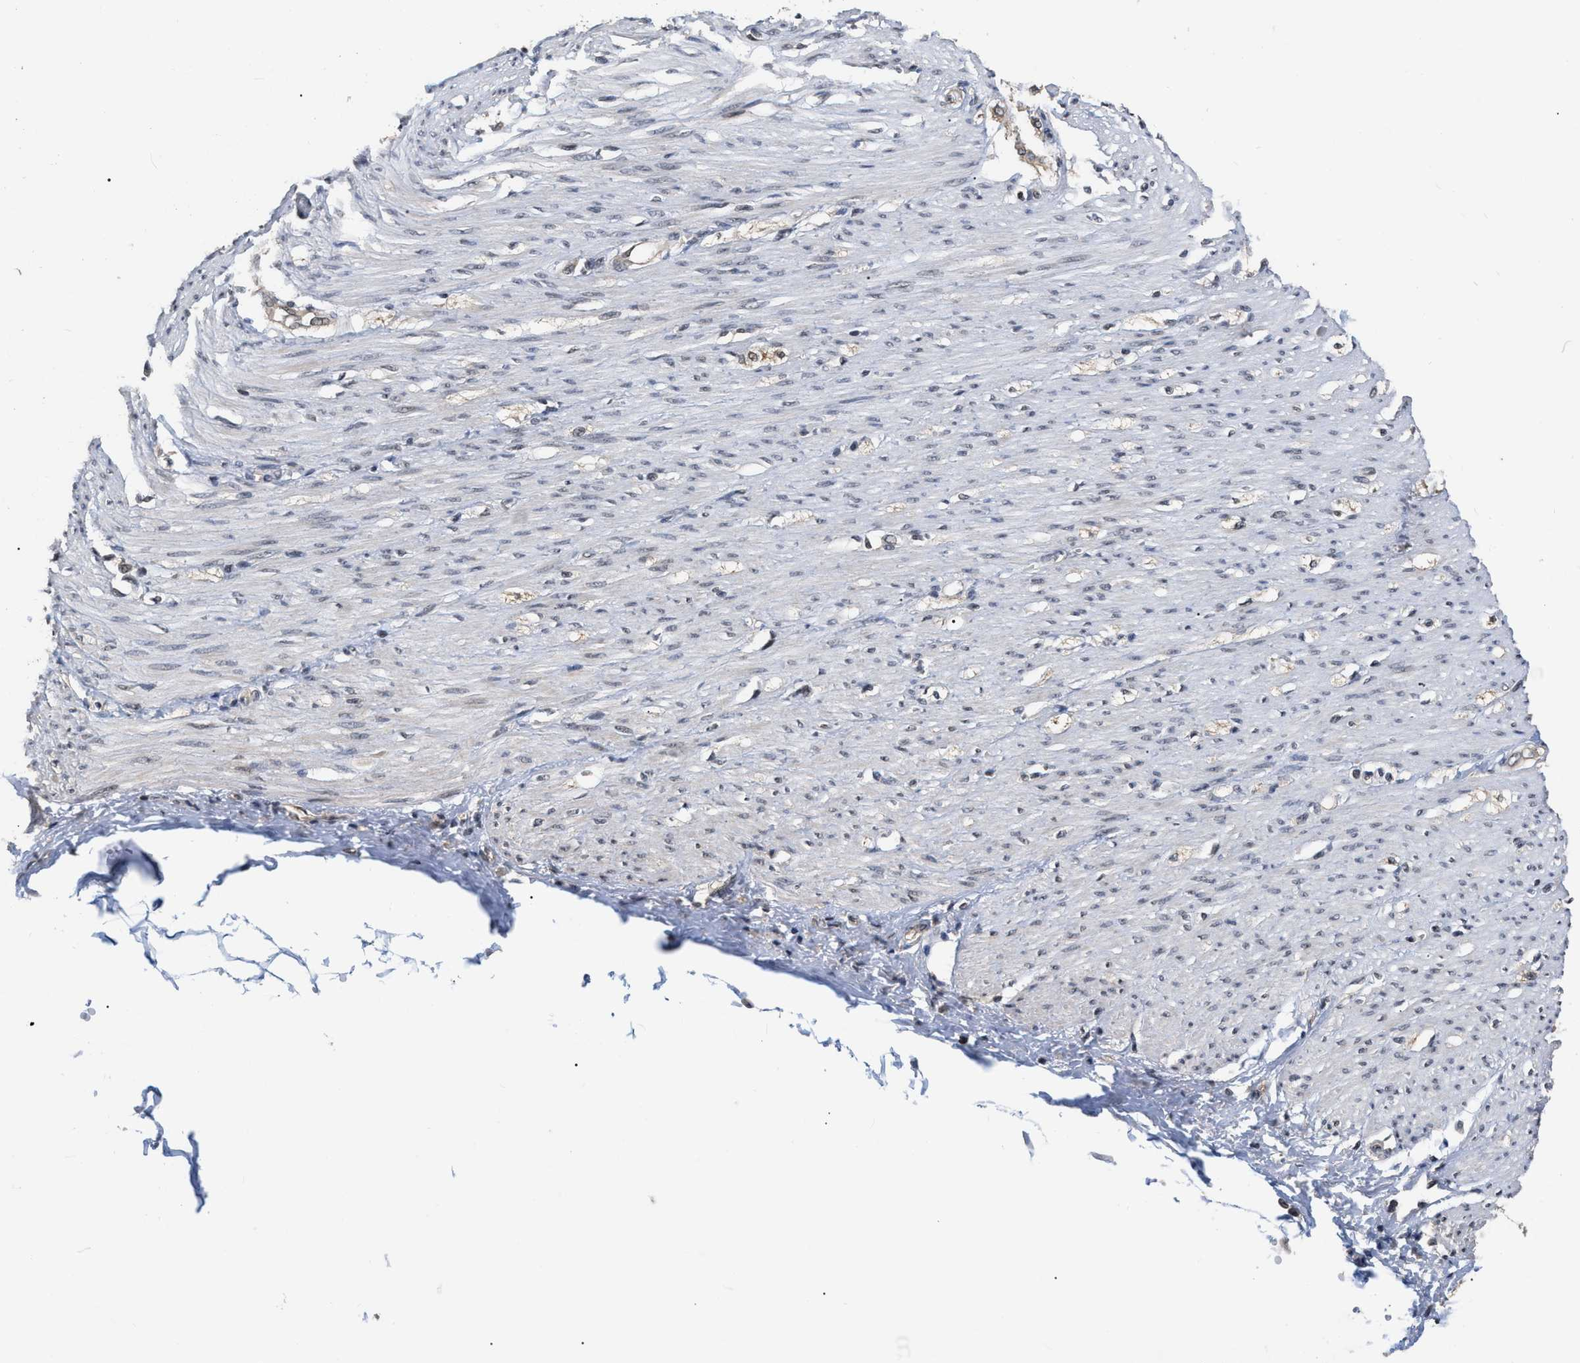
{"staining": {"intensity": "negative", "quantity": "none", "location": "none"}, "tissue": "adipose tissue", "cell_type": "Adipocytes", "image_type": "normal", "snomed": [{"axis": "morphology", "description": "Normal tissue, NOS"}, {"axis": "morphology", "description": "Adenocarcinoma, NOS"}, {"axis": "topography", "description": "Colon"}, {"axis": "topography", "description": "Peripheral nerve tissue"}], "caption": "High magnification brightfield microscopy of unremarkable adipose tissue stained with DAB (brown) and counterstained with hematoxylin (blue): adipocytes show no significant expression. (DAB immunohistochemistry (IHC) visualized using brightfield microscopy, high magnification).", "gene": "JAZF1", "patient": {"sex": "male", "age": 14}}